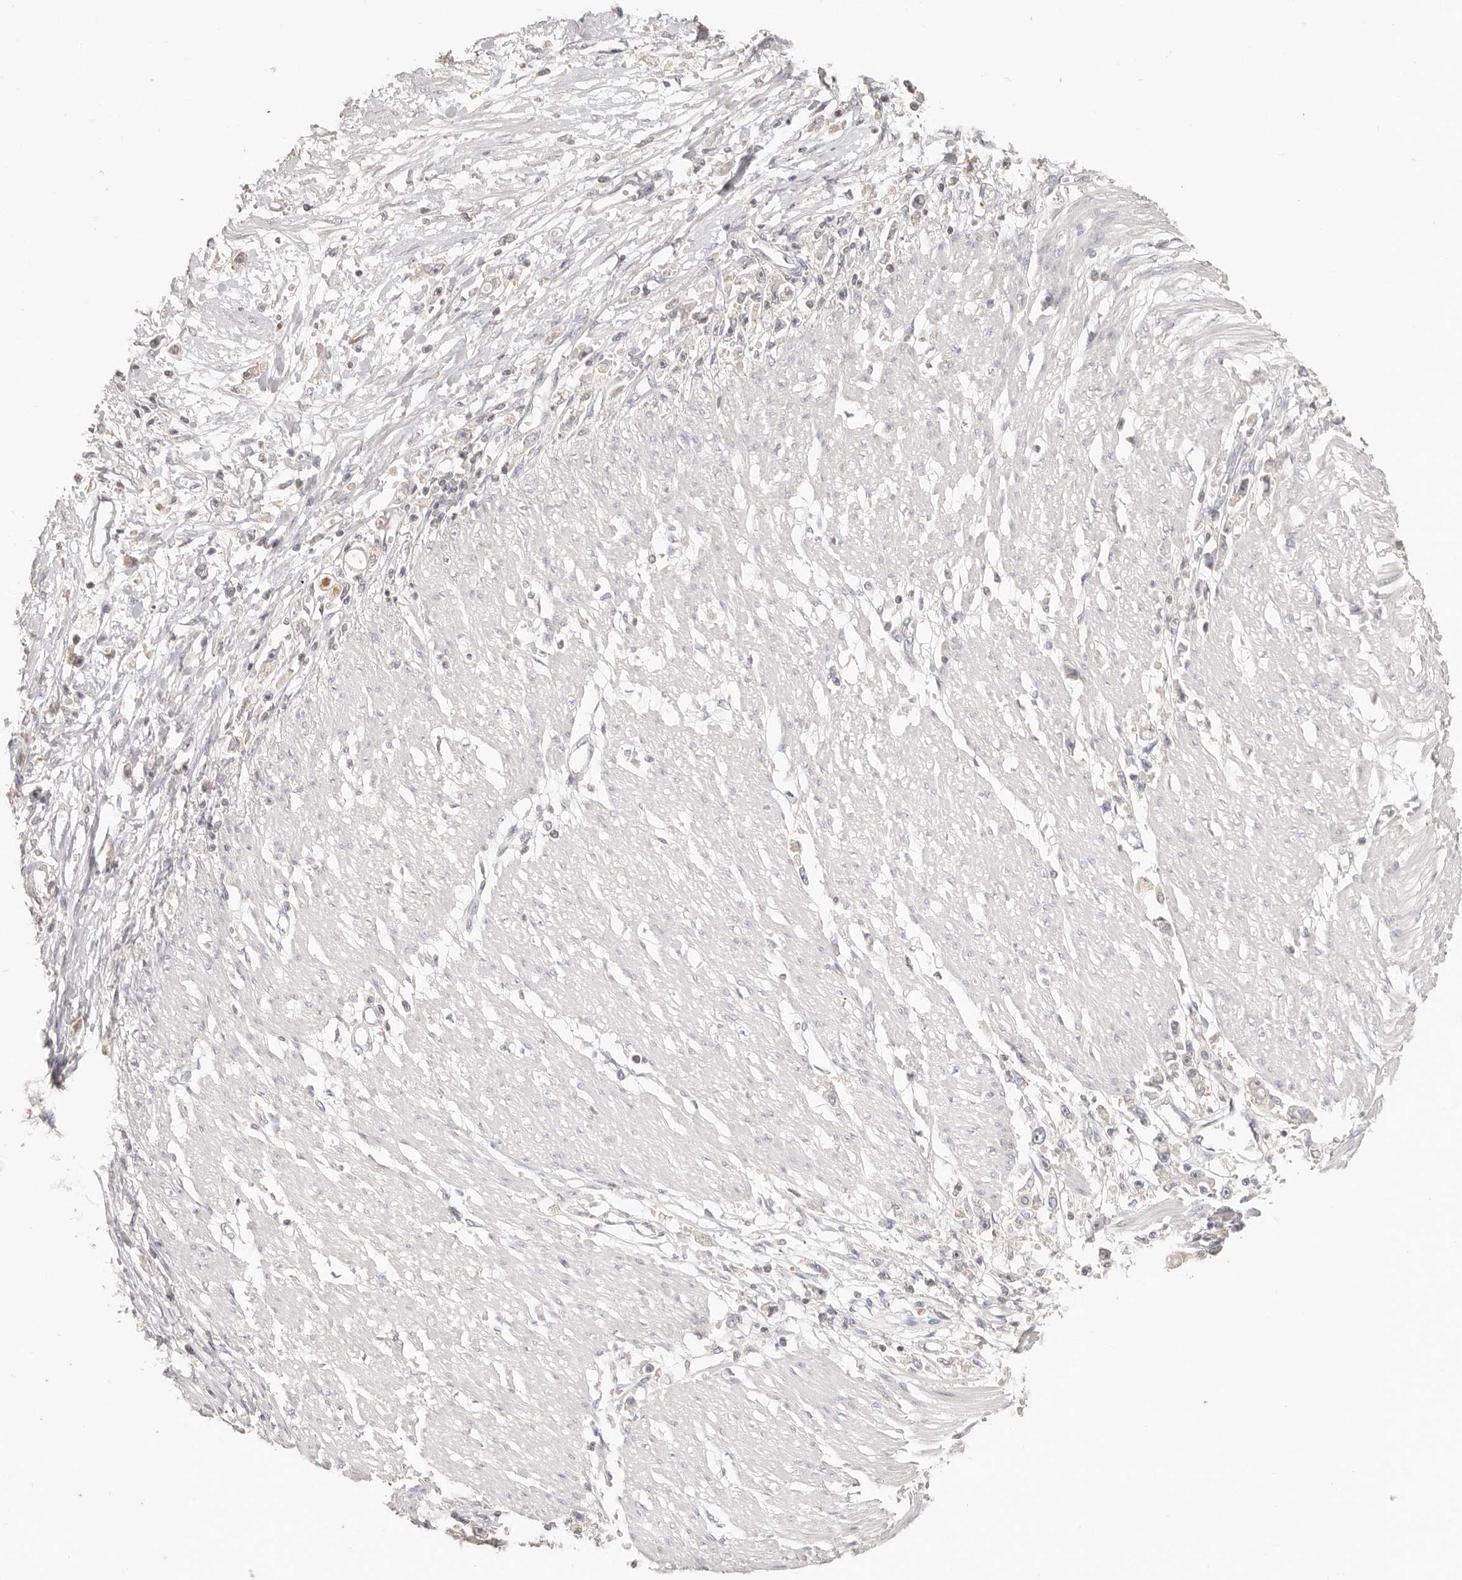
{"staining": {"intensity": "negative", "quantity": "none", "location": "none"}, "tissue": "stomach cancer", "cell_type": "Tumor cells", "image_type": "cancer", "snomed": [{"axis": "morphology", "description": "Adenocarcinoma, NOS"}, {"axis": "topography", "description": "Stomach"}], "caption": "This is an immunohistochemistry histopathology image of stomach adenocarcinoma. There is no staining in tumor cells.", "gene": "CSK", "patient": {"sex": "female", "age": 59}}